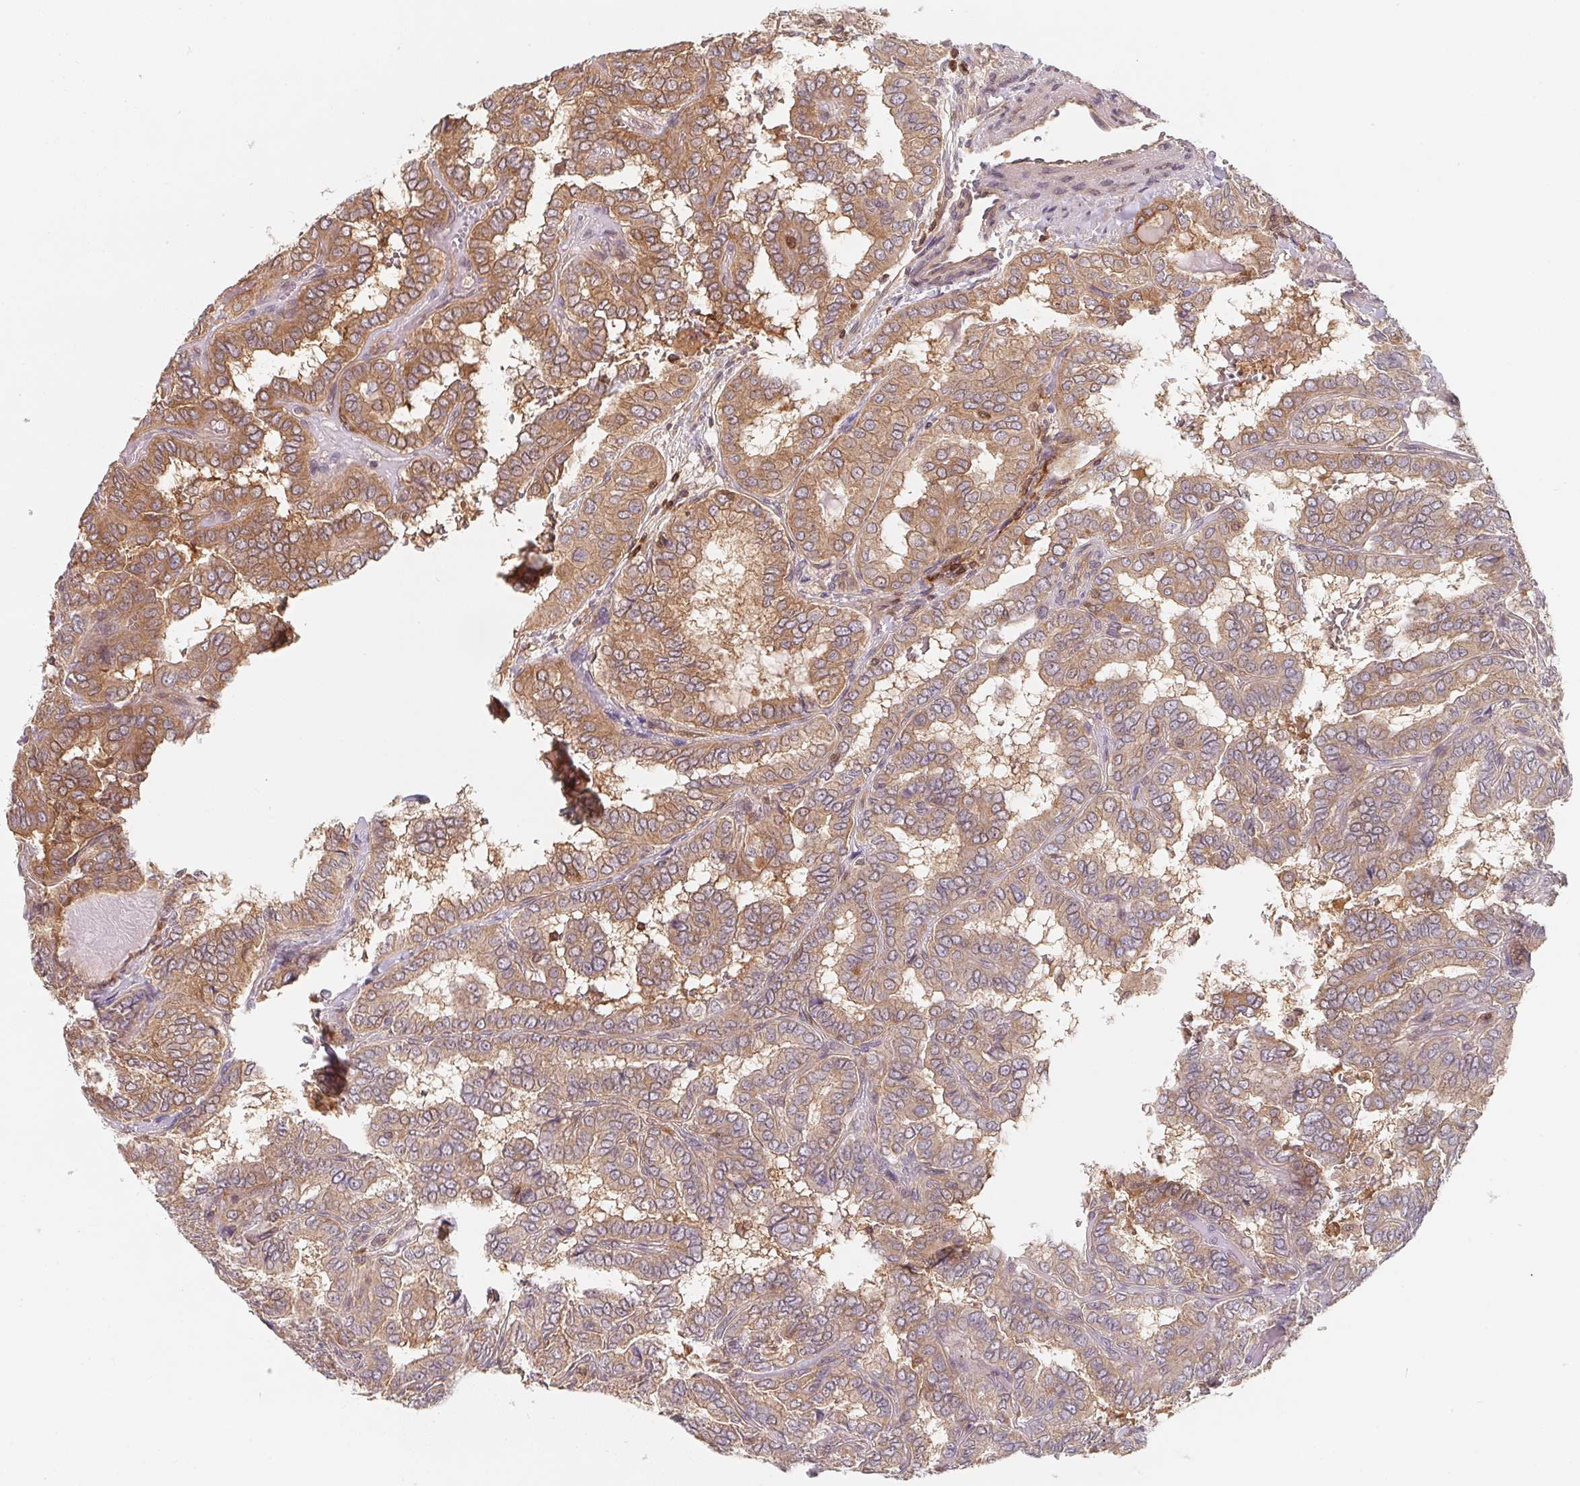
{"staining": {"intensity": "weak", "quantity": ">75%", "location": "cytoplasmic/membranous"}, "tissue": "thyroid cancer", "cell_type": "Tumor cells", "image_type": "cancer", "snomed": [{"axis": "morphology", "description": "Papillary adenocarcinoma, NOS"}, {"axis": "topography", "description": "Thyroid gland"}], "caption": "Weak cytoplasmic/membranous staining for a protein is identified in about >75% of tumor cells of papillary adenocarcinoma (thyroid) using immunohistochemistry.", "gene": "ANKRD13A", "patient": {"sex": "female", "age": 46}}